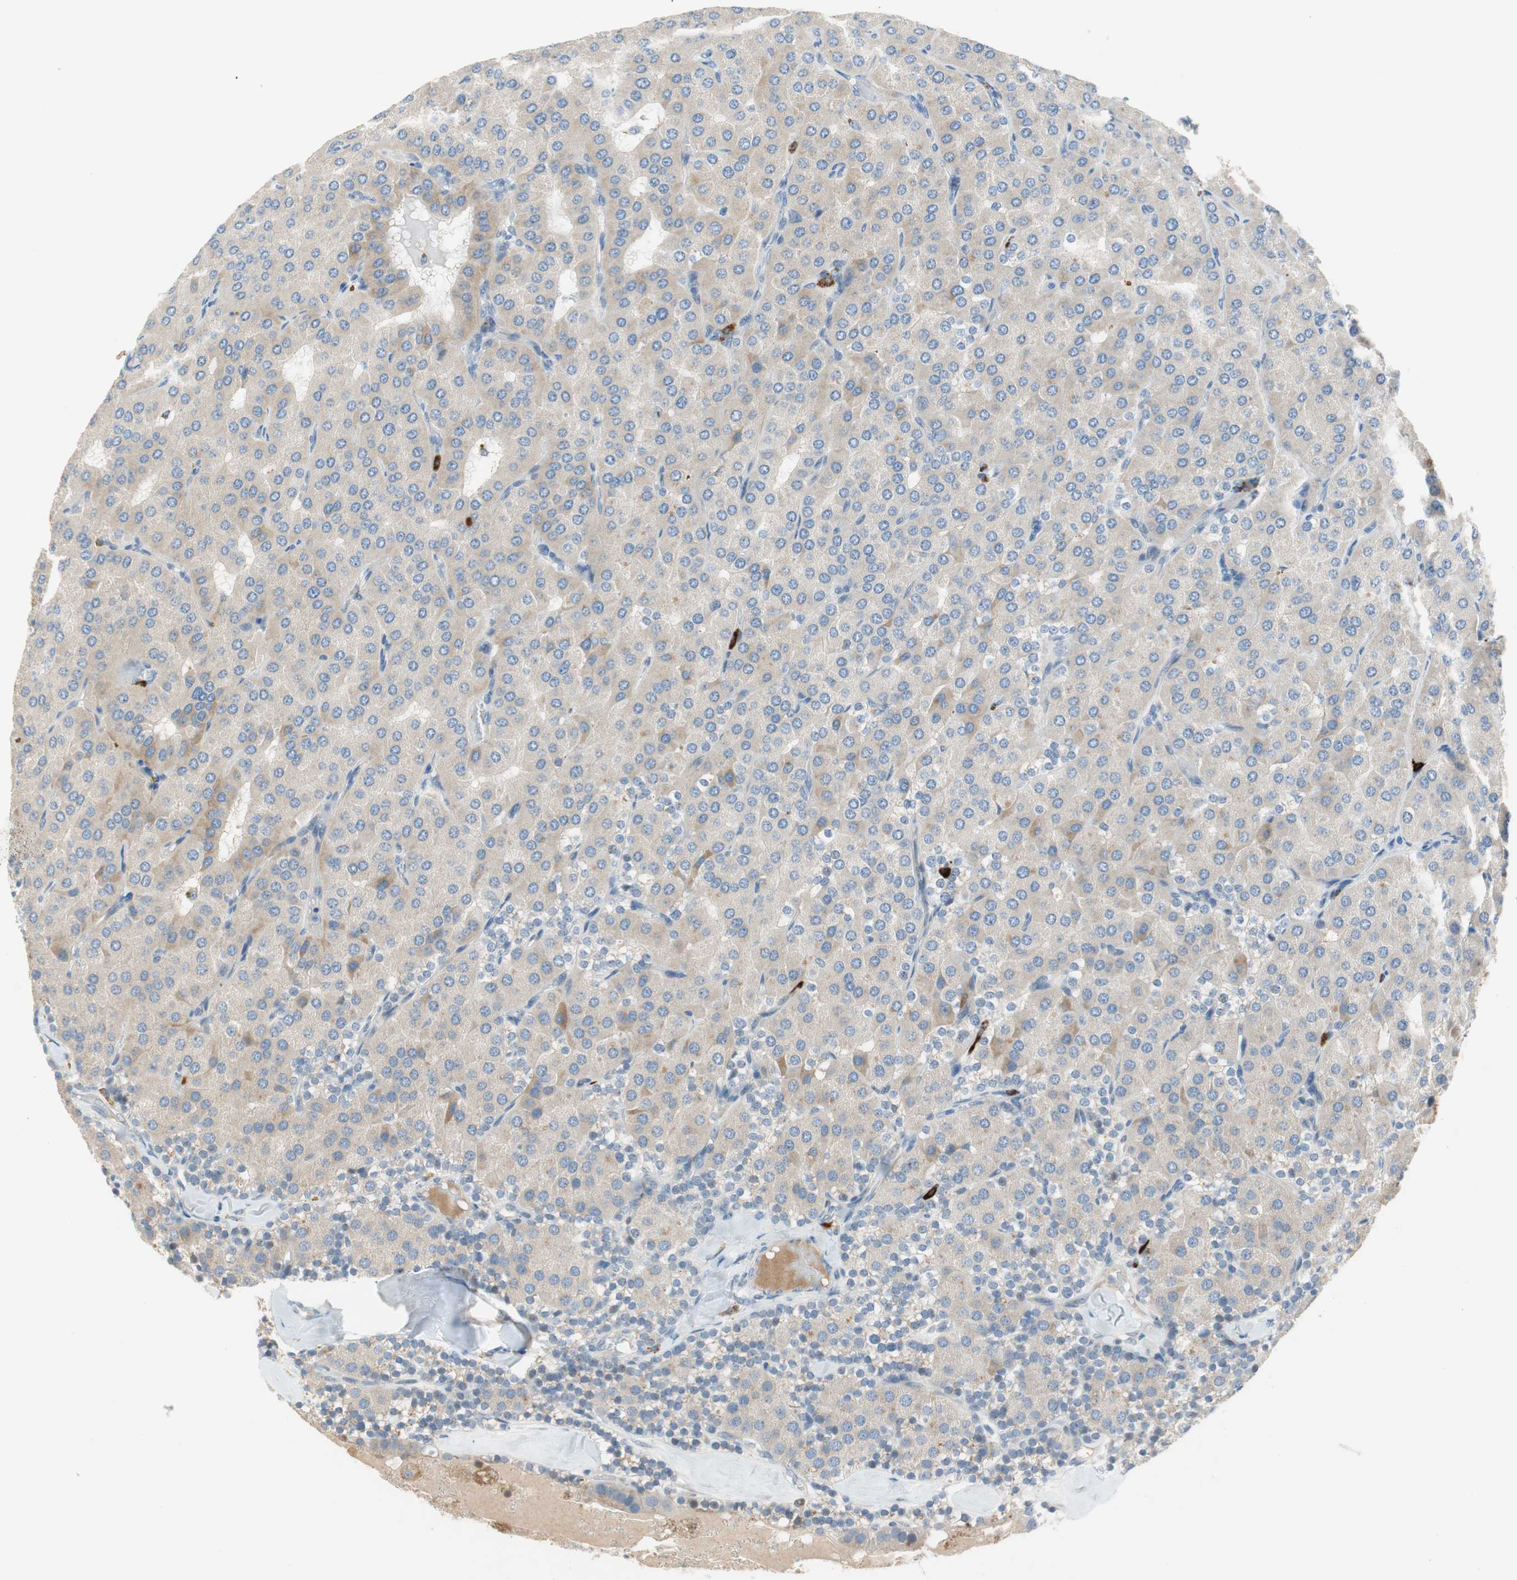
{"staining": {"intensity": "weak", "quantity": "<25%", "location": "cytoplasmic/membranous"}, "tissue": "parathyroid gland", "cell_type": "Glandular cells", "image_type": "normal", "snomed": [{"axis": "morphology", "description": "Normal tissue, NOS"}, {"axis": "morphology", "description": "Adenoma, NOS"}, {"axis": "topography", "description": "Parathyroid gland"}], "caption": "High magnification brightfield microscopy of normal parathyroid gland stained with DAB (3,3'-diaminobenzidine) (brown) and counterstained with hematoxylin (blue): glandular cells show no significant expression.", "gene": "PDZK1", "patient": {"sex": "female", "age": 86}}